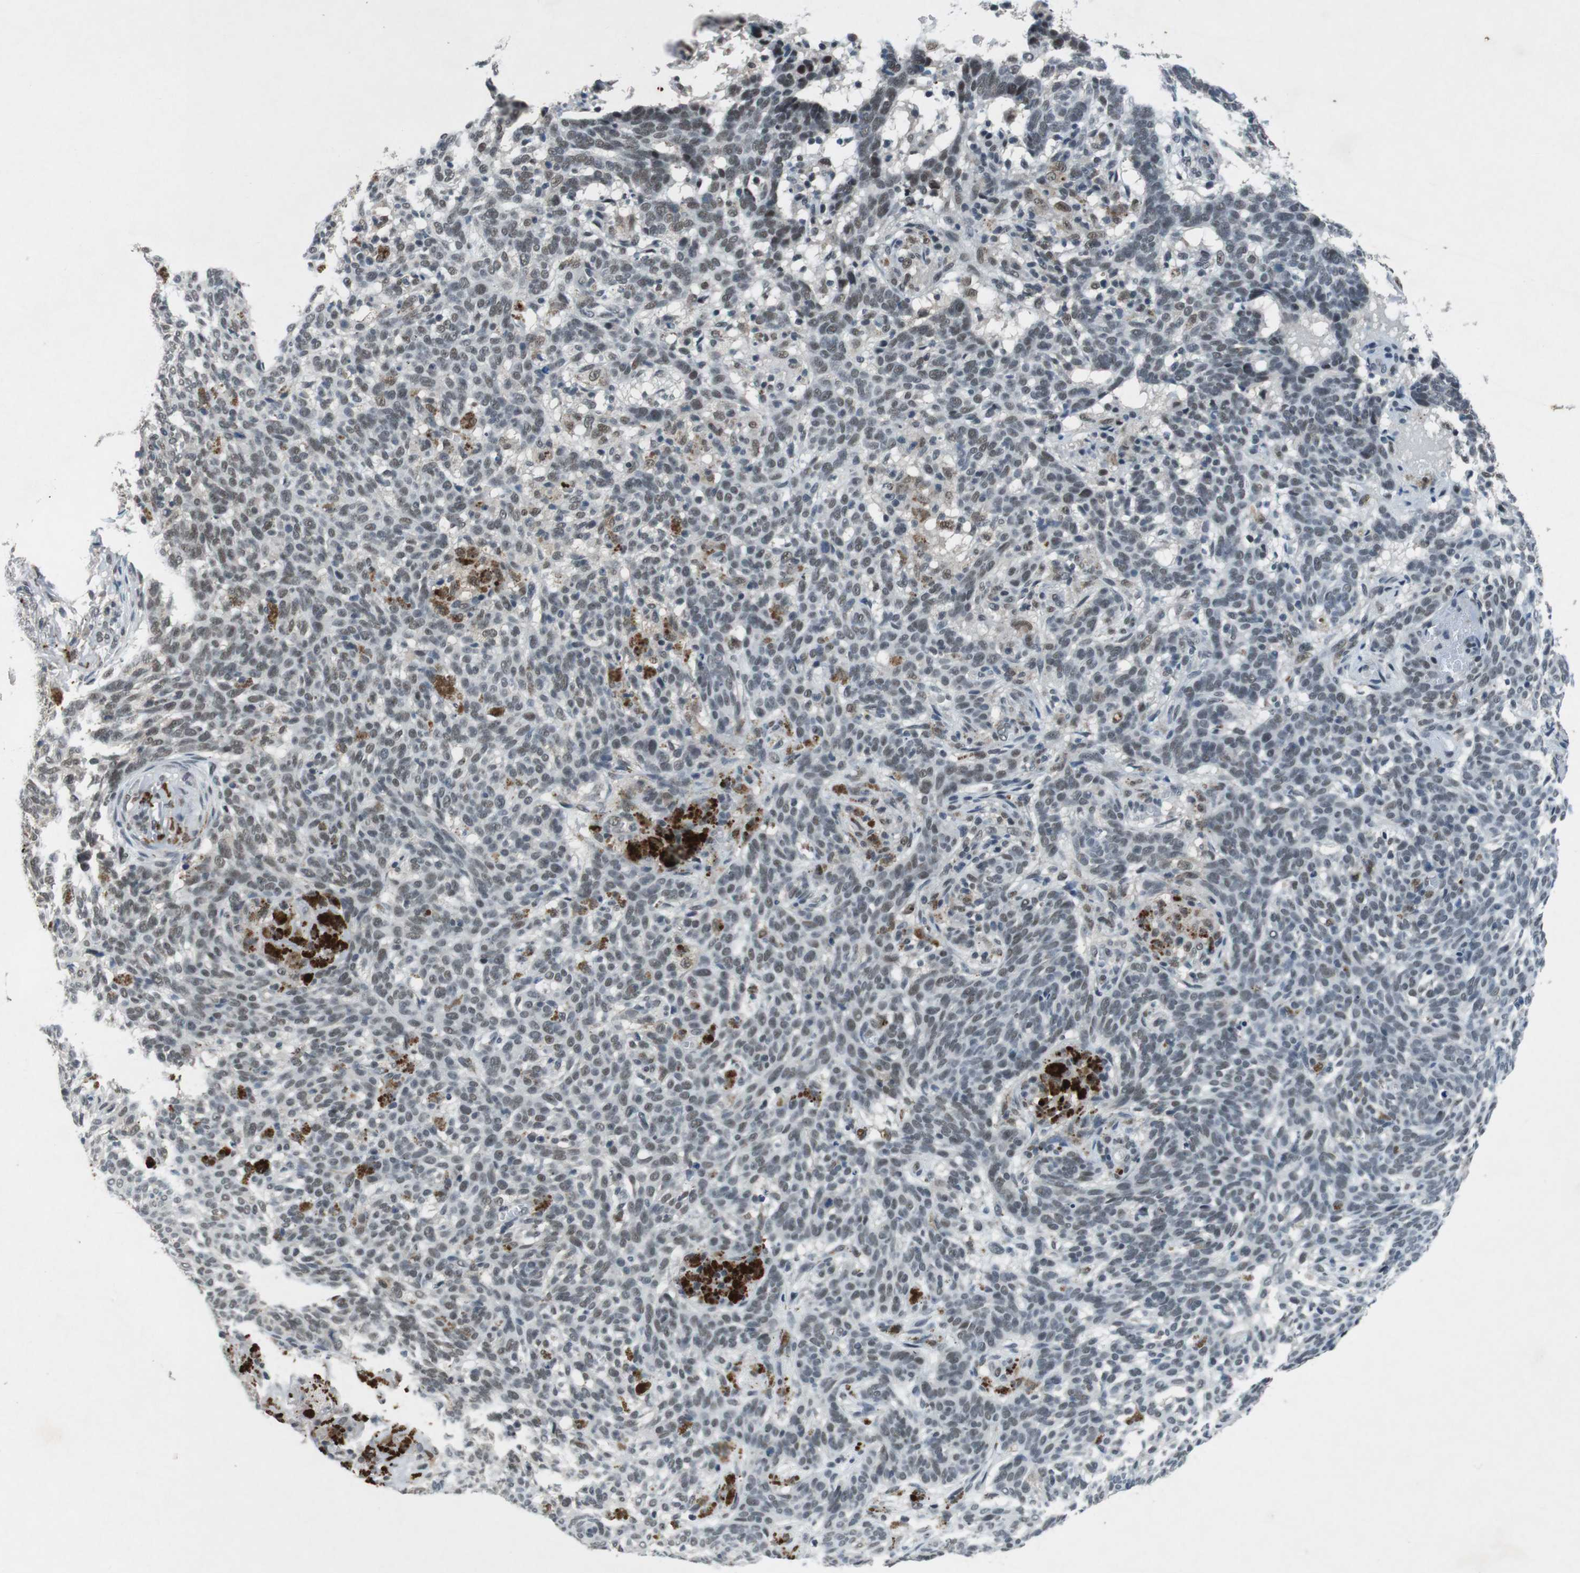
{"staining": {"intensity": "weak", "quantity": "25%-75%", "location": "nuclear"}, "tissue": "skin cancer", "cell_type": "Tumor cells", "image_type": "cancer", "snomed": [{"axis": "morphology", "description": "Basal cell carcinoma"}, {"axis": "topography", "description": "Skin"}], "caption": "Skin cancer (basal cell carcinoma) was stained to show a protein in brown. There is low levels of weak nuclear expression in about 25%-75% of tumor cells. The protein is stained brown, and the nuclei are stained in blue (DAB (3,3'-diaminobenzidine) IHC with brightfield microscopy, high magnification).", "gene": "USP7", "patient": {"sex": "male", "age": 85}}